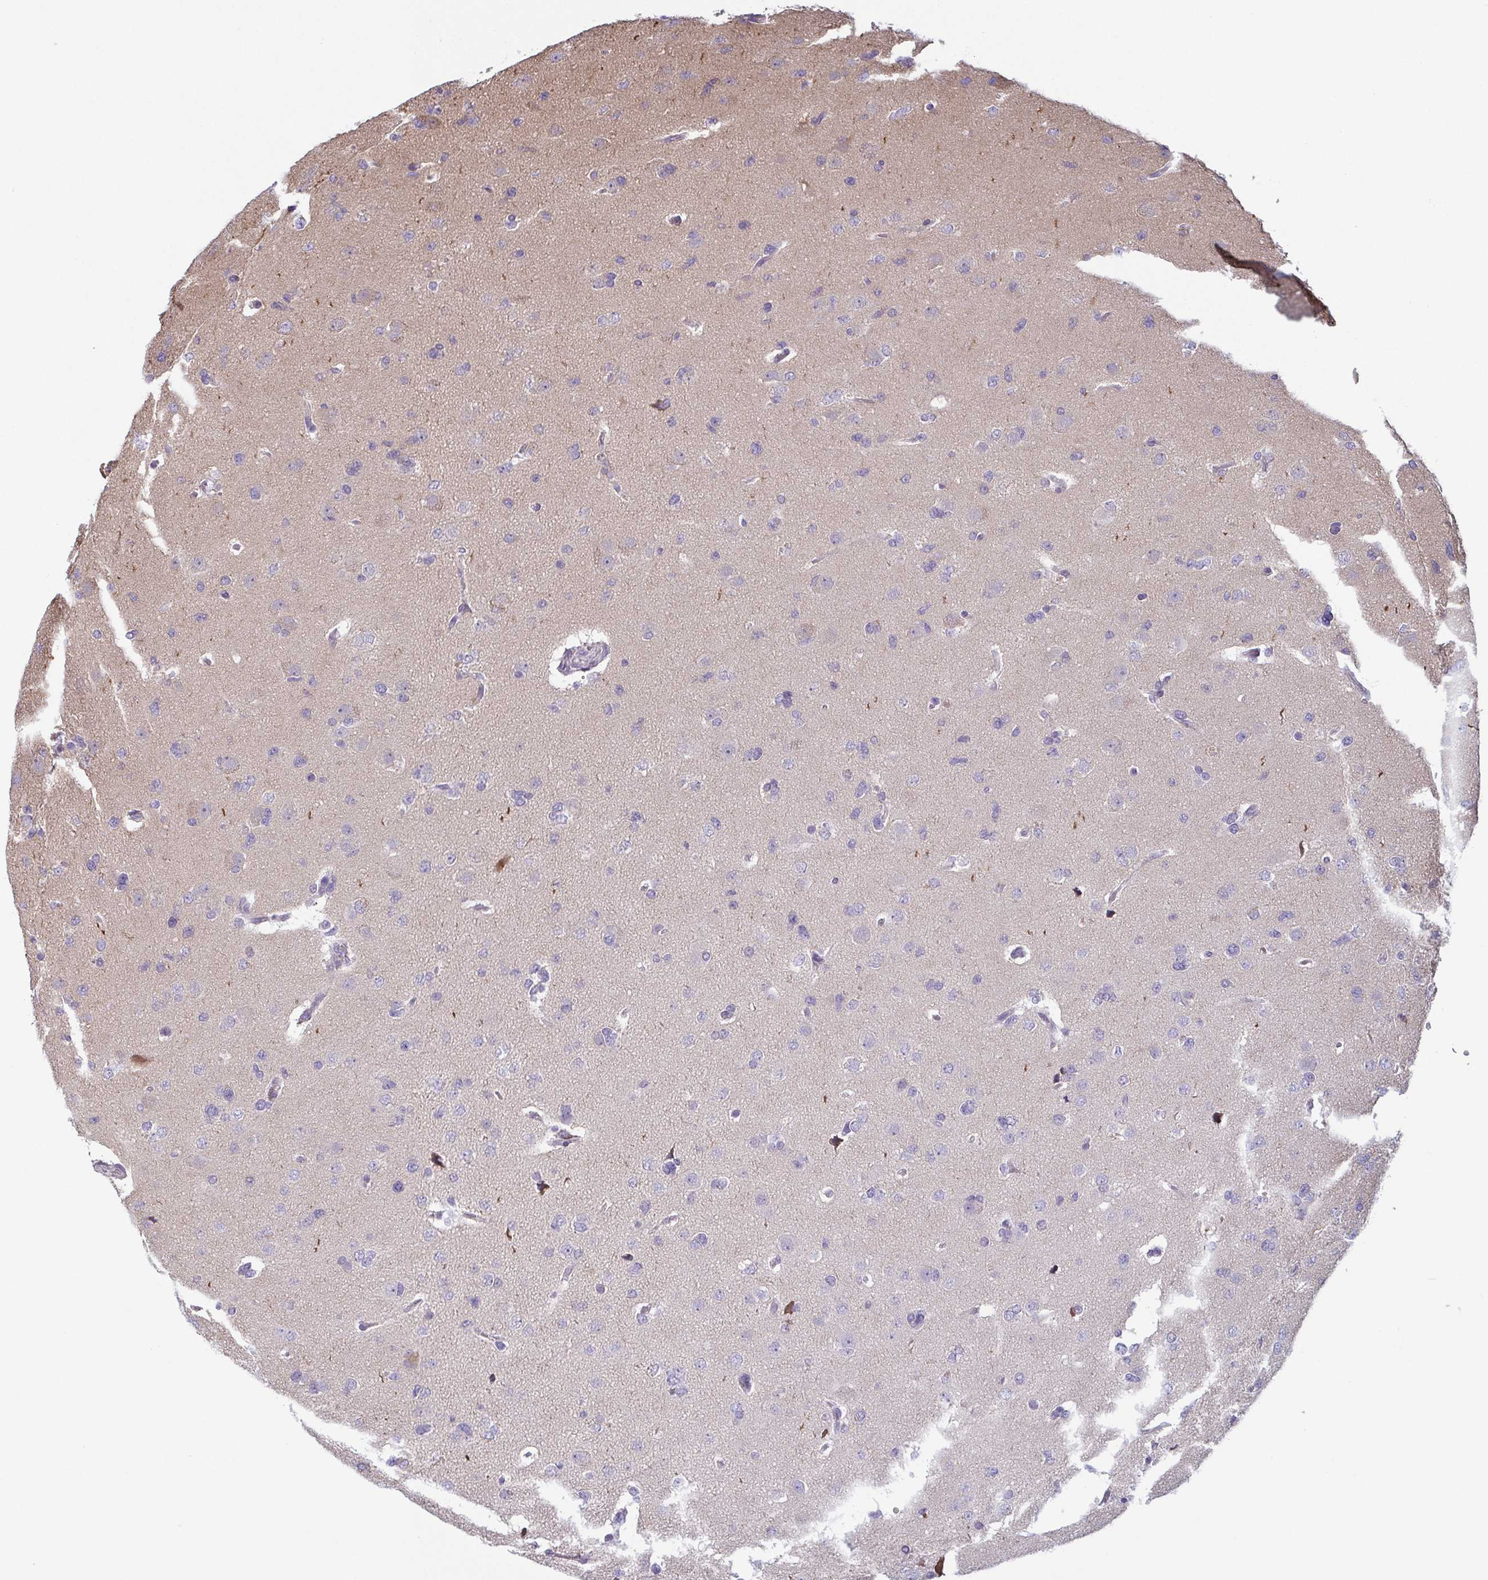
{"staining": {"intensity": "negative", "quantity": "none", "location": "none"}, "tissue": "glioma", "cell_type": "Tumor cells", "image_type": "cancer", "snomed": [{"axis": "morphology", "description": "Glioma, malignant, Low grade"}, {"axis": "topography", "description": "Brain"}], "caption": "The photomicrograph demonstrates no staining of tumor cells in low-grade glioma (malignant).", "gene": "ECM1", "patient": {"sex": "female", "age": 55}}